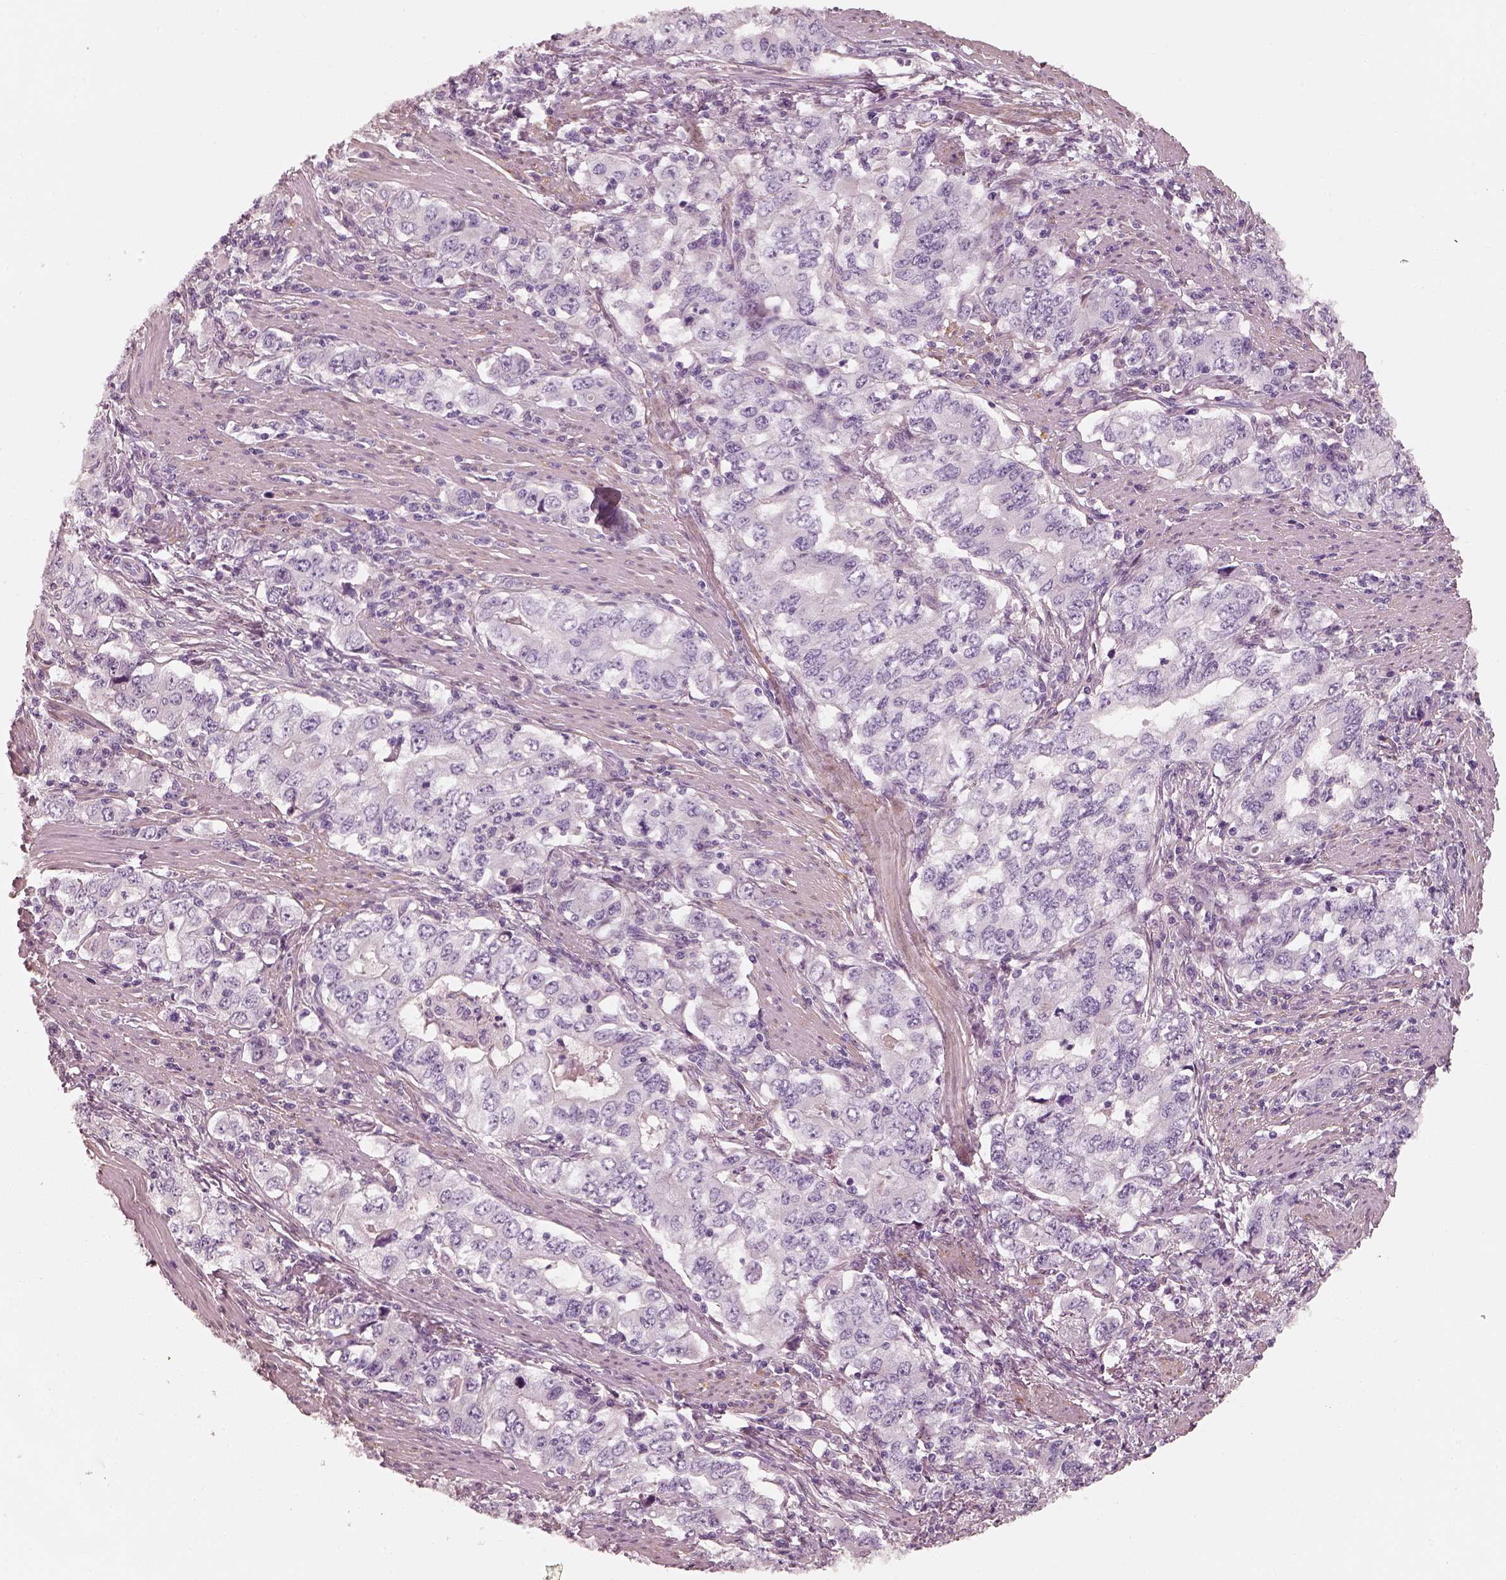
{"staining": {"intensity": "negative", "quantity": "none", "location": "none"}, "tissue": "stomach cancer", "cell_type": "Tumor cells", "image_type": "cancer", "snomed": [{"axis": "morphology", "description": "Adenocarcinoma, NOS"}, {"axis": "topography", "description": "Stomach, lower"}], "caption": "A micrograph of stomach adenocarcinoma stained for a protein displays no brown staining in tumor cells.", "gene": "RS1", "patient": {"sex": "female", "age": 72}}